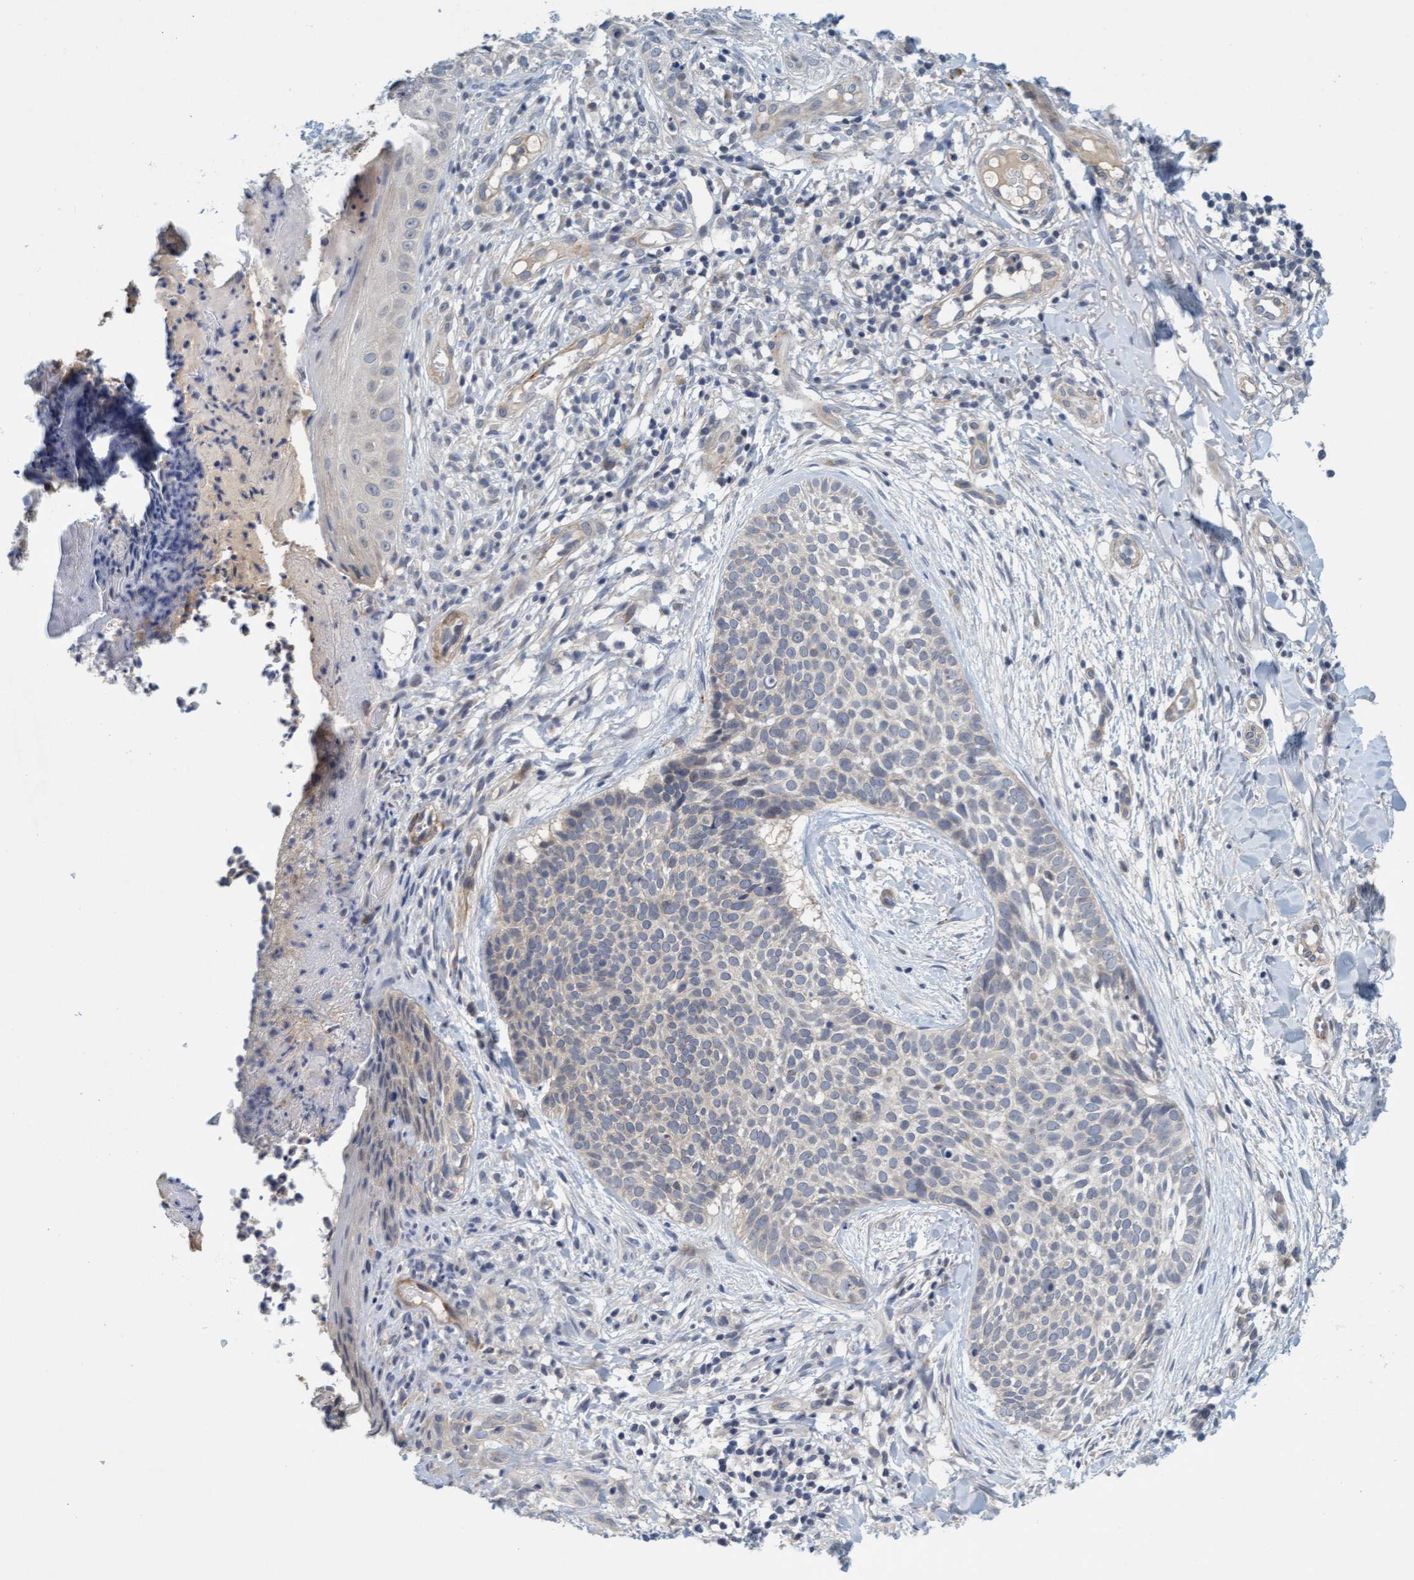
{"staining": {"intensity": "negative", "quantity": "none", "location": "none"}, "tissue": "skin cancer", "cell_type": "Tumor cells", "image_type": "cancer", "snomed": [{"axis": "morphology", "description": "Normal tissue, NOS"}, {"axis": "morphology", "description": "Basal cell carcinoma"}, {"axis": "topography", "description": "Skin"}], "caption": "DAB immunohistochemical staining of skin cancer reveals no significant staining in tumor cells.", "gene": "TSTD2", "patient": {"sex": "male", "age": 67}}